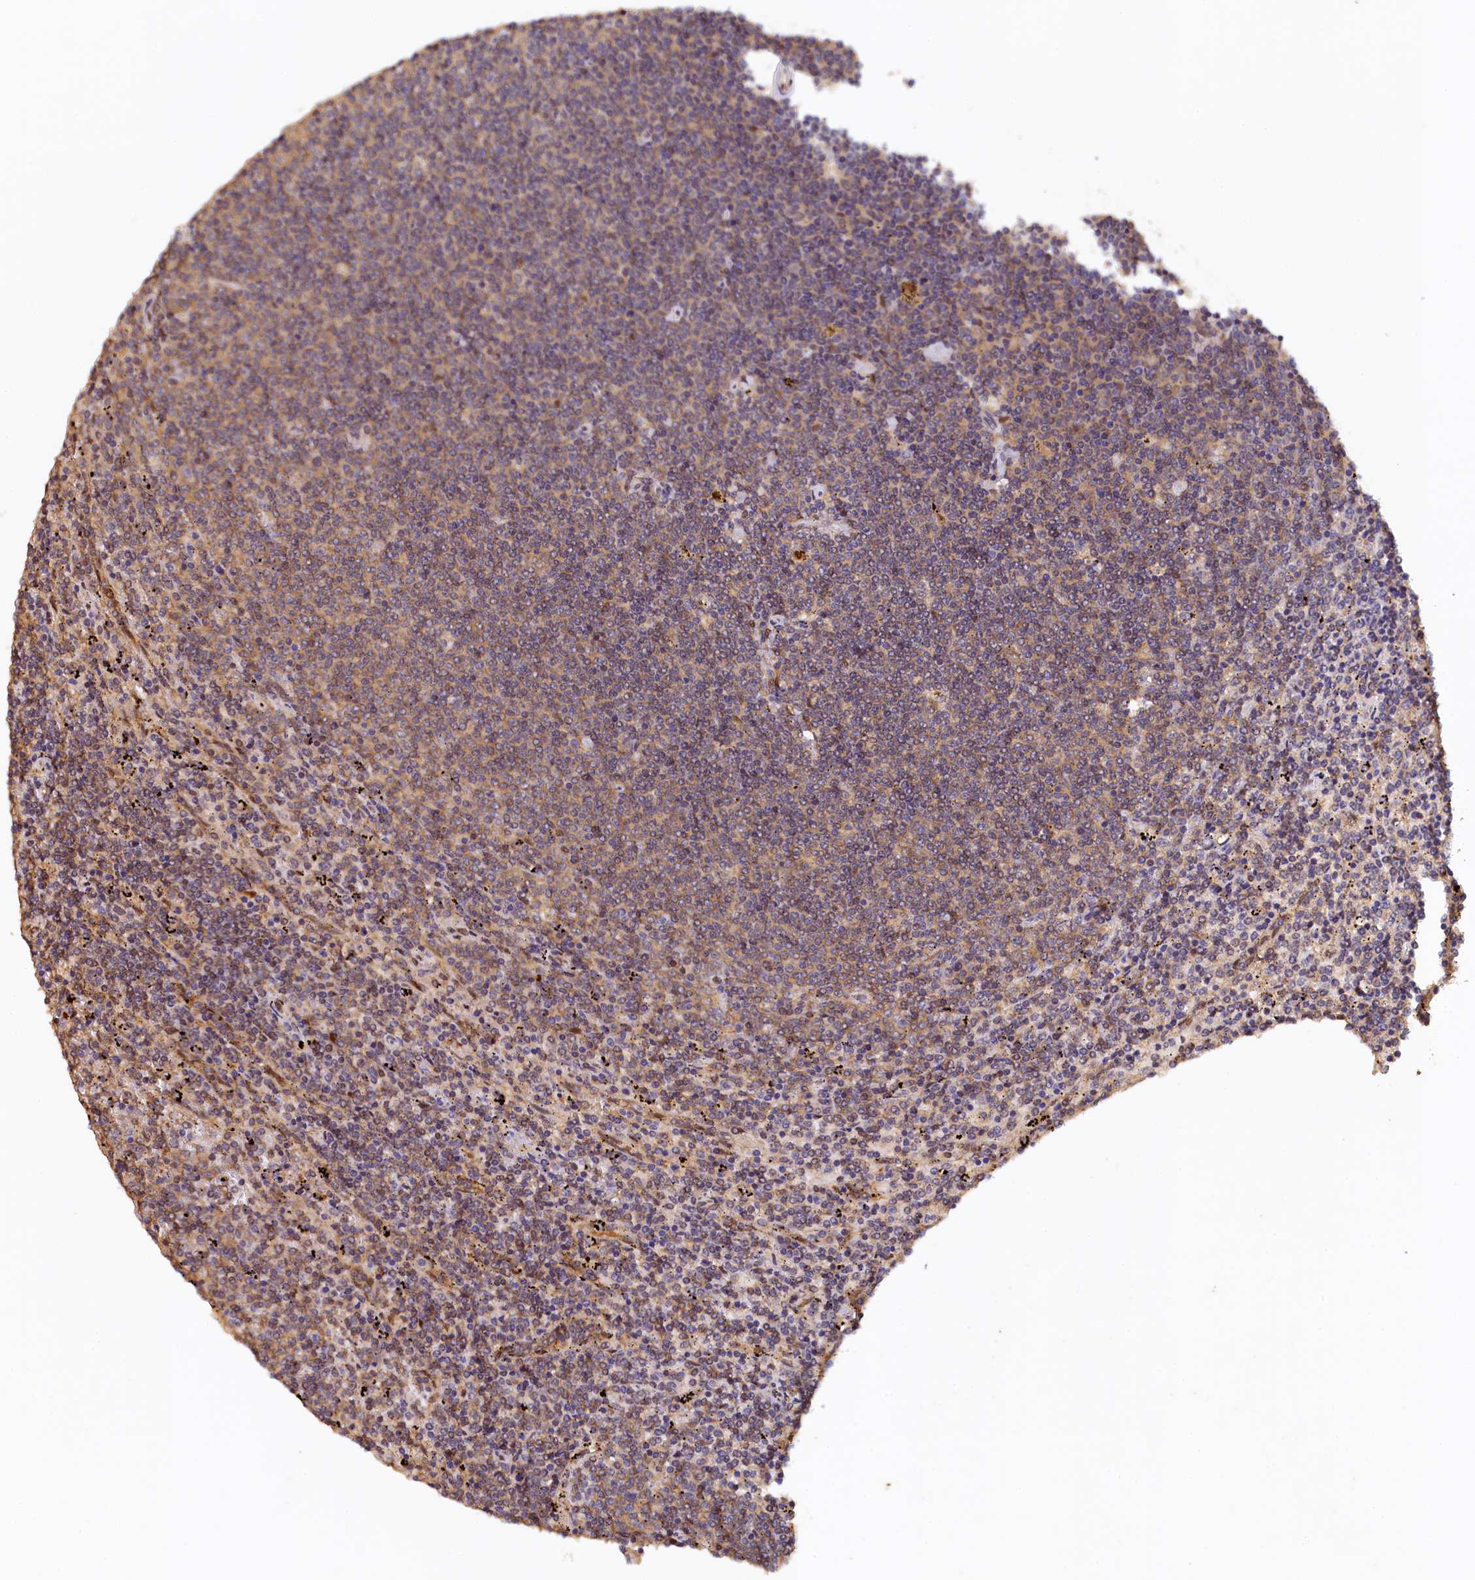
{"staining": {"intensity": "moderate", "quantity": ">75%", "location": "cytoplasmic/membranous"}, "tissue": "lymphoma", "cell_type": "Tumor cells", "image_type": "cancer", "snomed": [{"axis": "morphology", "description": "Malignant lymphoma, non-Hodgkin's type, Low grade"}, {"axis": "topography", "description": "Spleen"}], "caption": "Lymphoma was stained to show a protein in brown. There is medium levels of moderate cytoplasmic/membranous staining in about >75% of tumor cells.", "gene": "UBL7", "patient": {"sex": "female", "age": 50}}